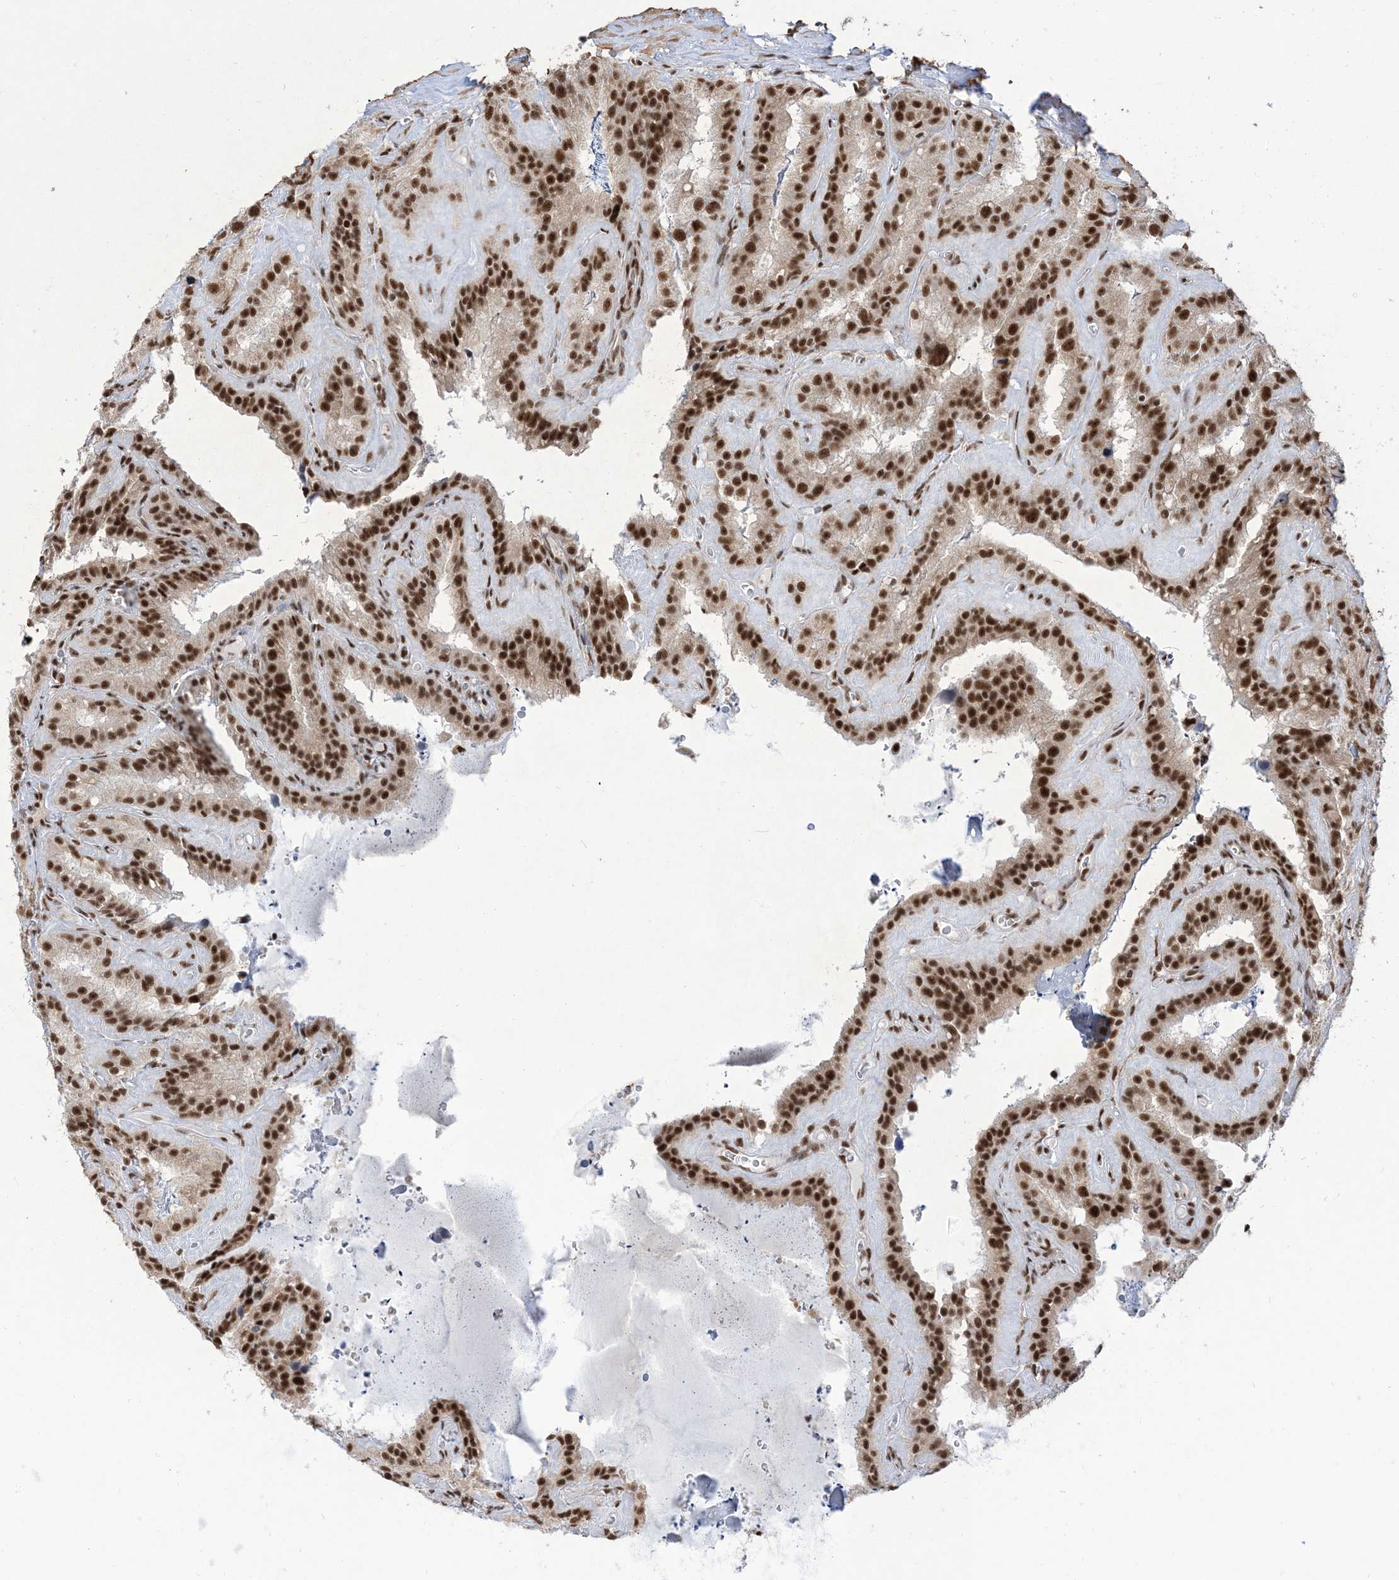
{"staining": {"intensity": "strong", "quantity": ">75%", "location": "nuclear"}, "tissue": "seminal vesicle", "cell_type": "Glandular cells", "image_type": "normal", "snomed": [{"axis": "morphology", "description": "Normal tissue, NOS"}, {"axis": "topography", "description": "Prostate"}, {"axis": "topography", "description": "Seminal veicle"}], "caption": "Brown immunohistochemical staining in unremarkable human seminal vesicle displays strong nuclear positivity in approximately >75% of glandular cells.", "gene": "ARGLU1", "patient": {"sex": "male", "age": 59}}